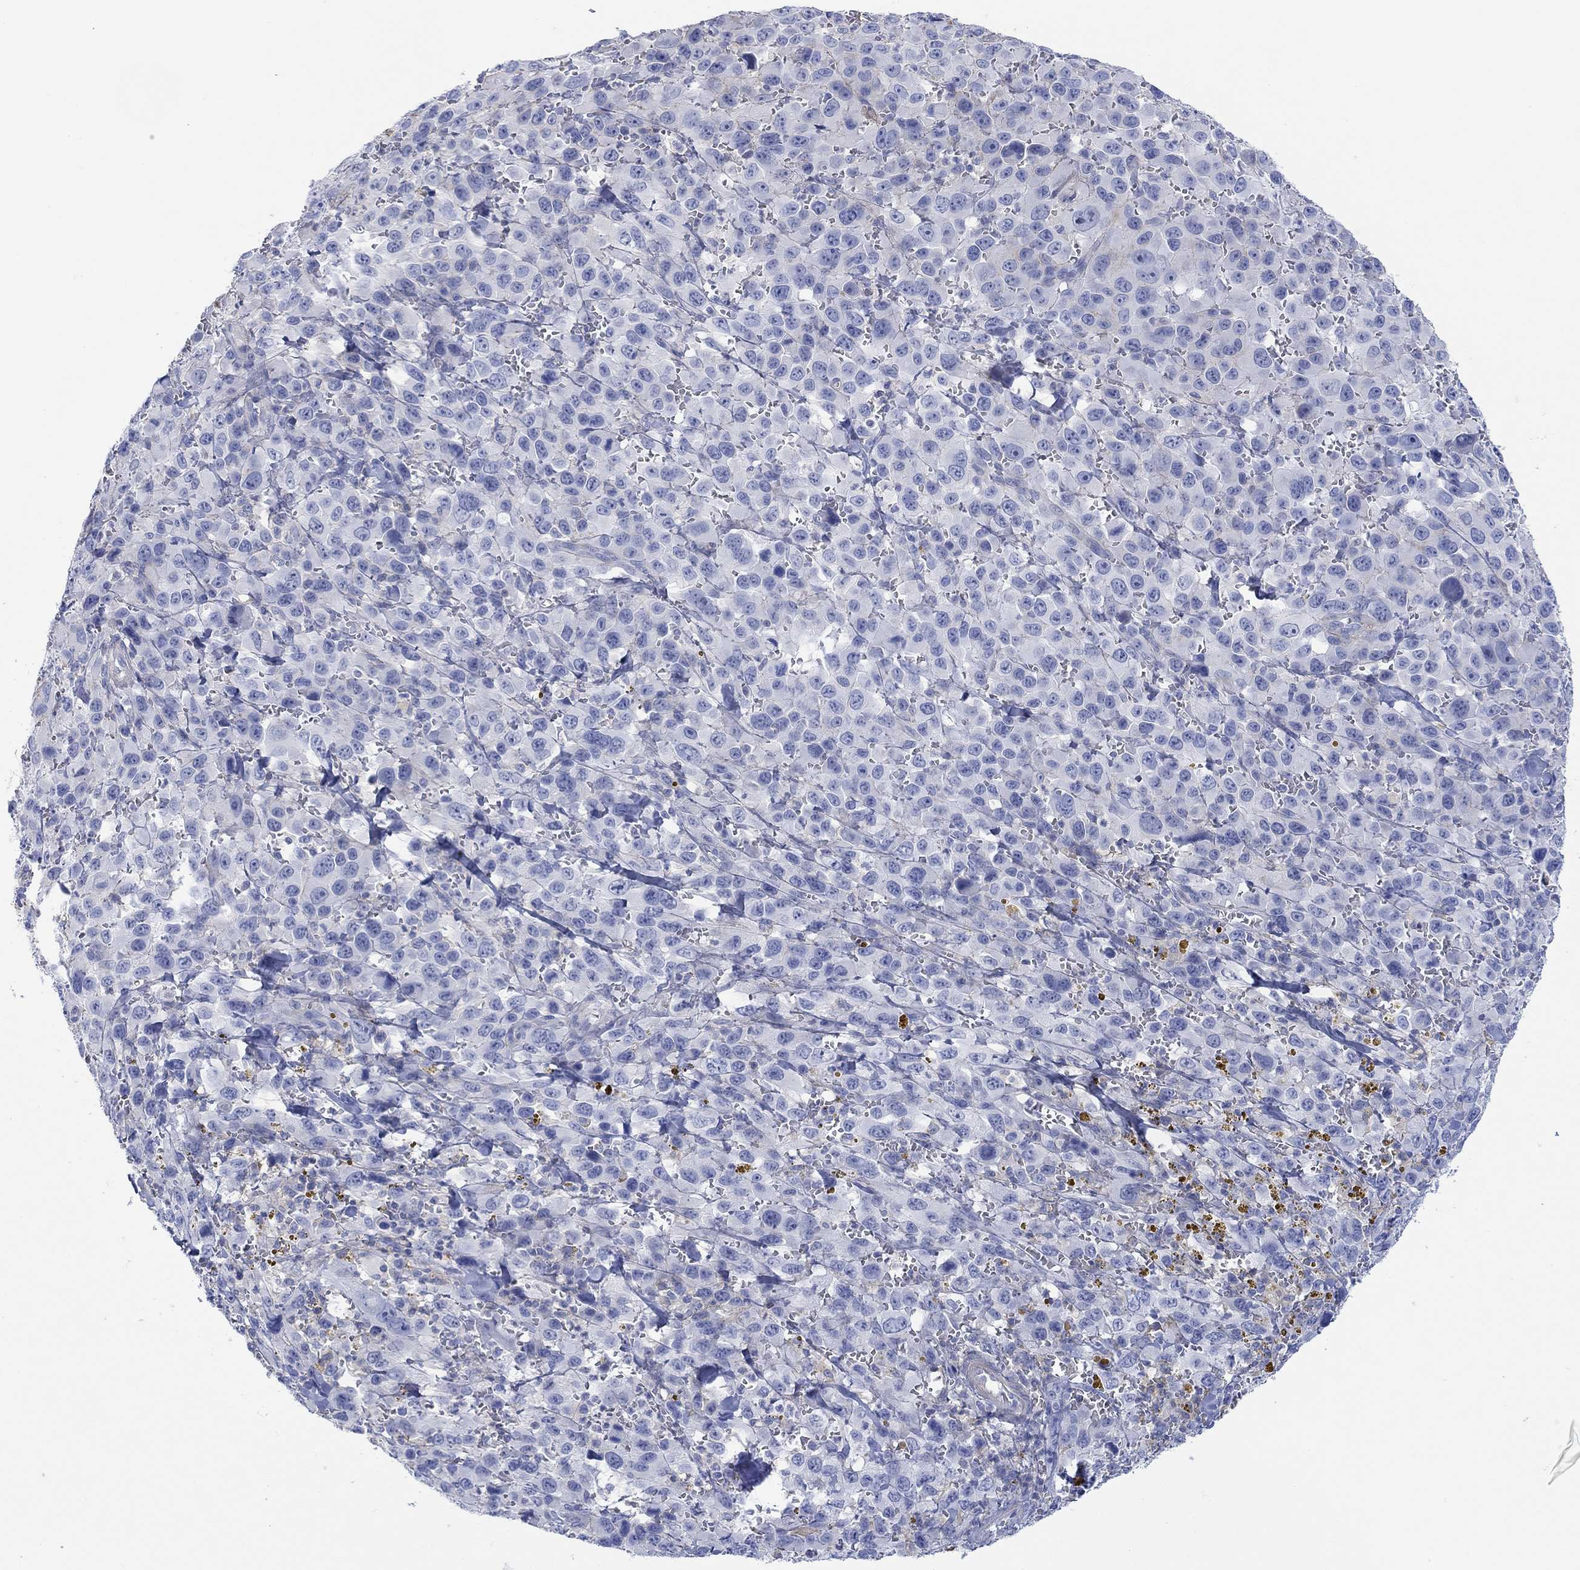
{"staining": {"intensity": "negative", "quantity": "none", "location": "none"}, "tissue": "melanoma", "cell_type": "Tumor cells", "image_type": "cancer", "snomed": [{"axis": "morphology", "description": "Malignant melanoma, NOS"}, {"axis": "topography", "description": "Skin"}], "caption": "High power microscopy micrograph of an IHC image of melanoma, revealing no significant expression in tumor cells.", "gene": "PPIL6", "patient": {"sex": "female", "age": 91}}